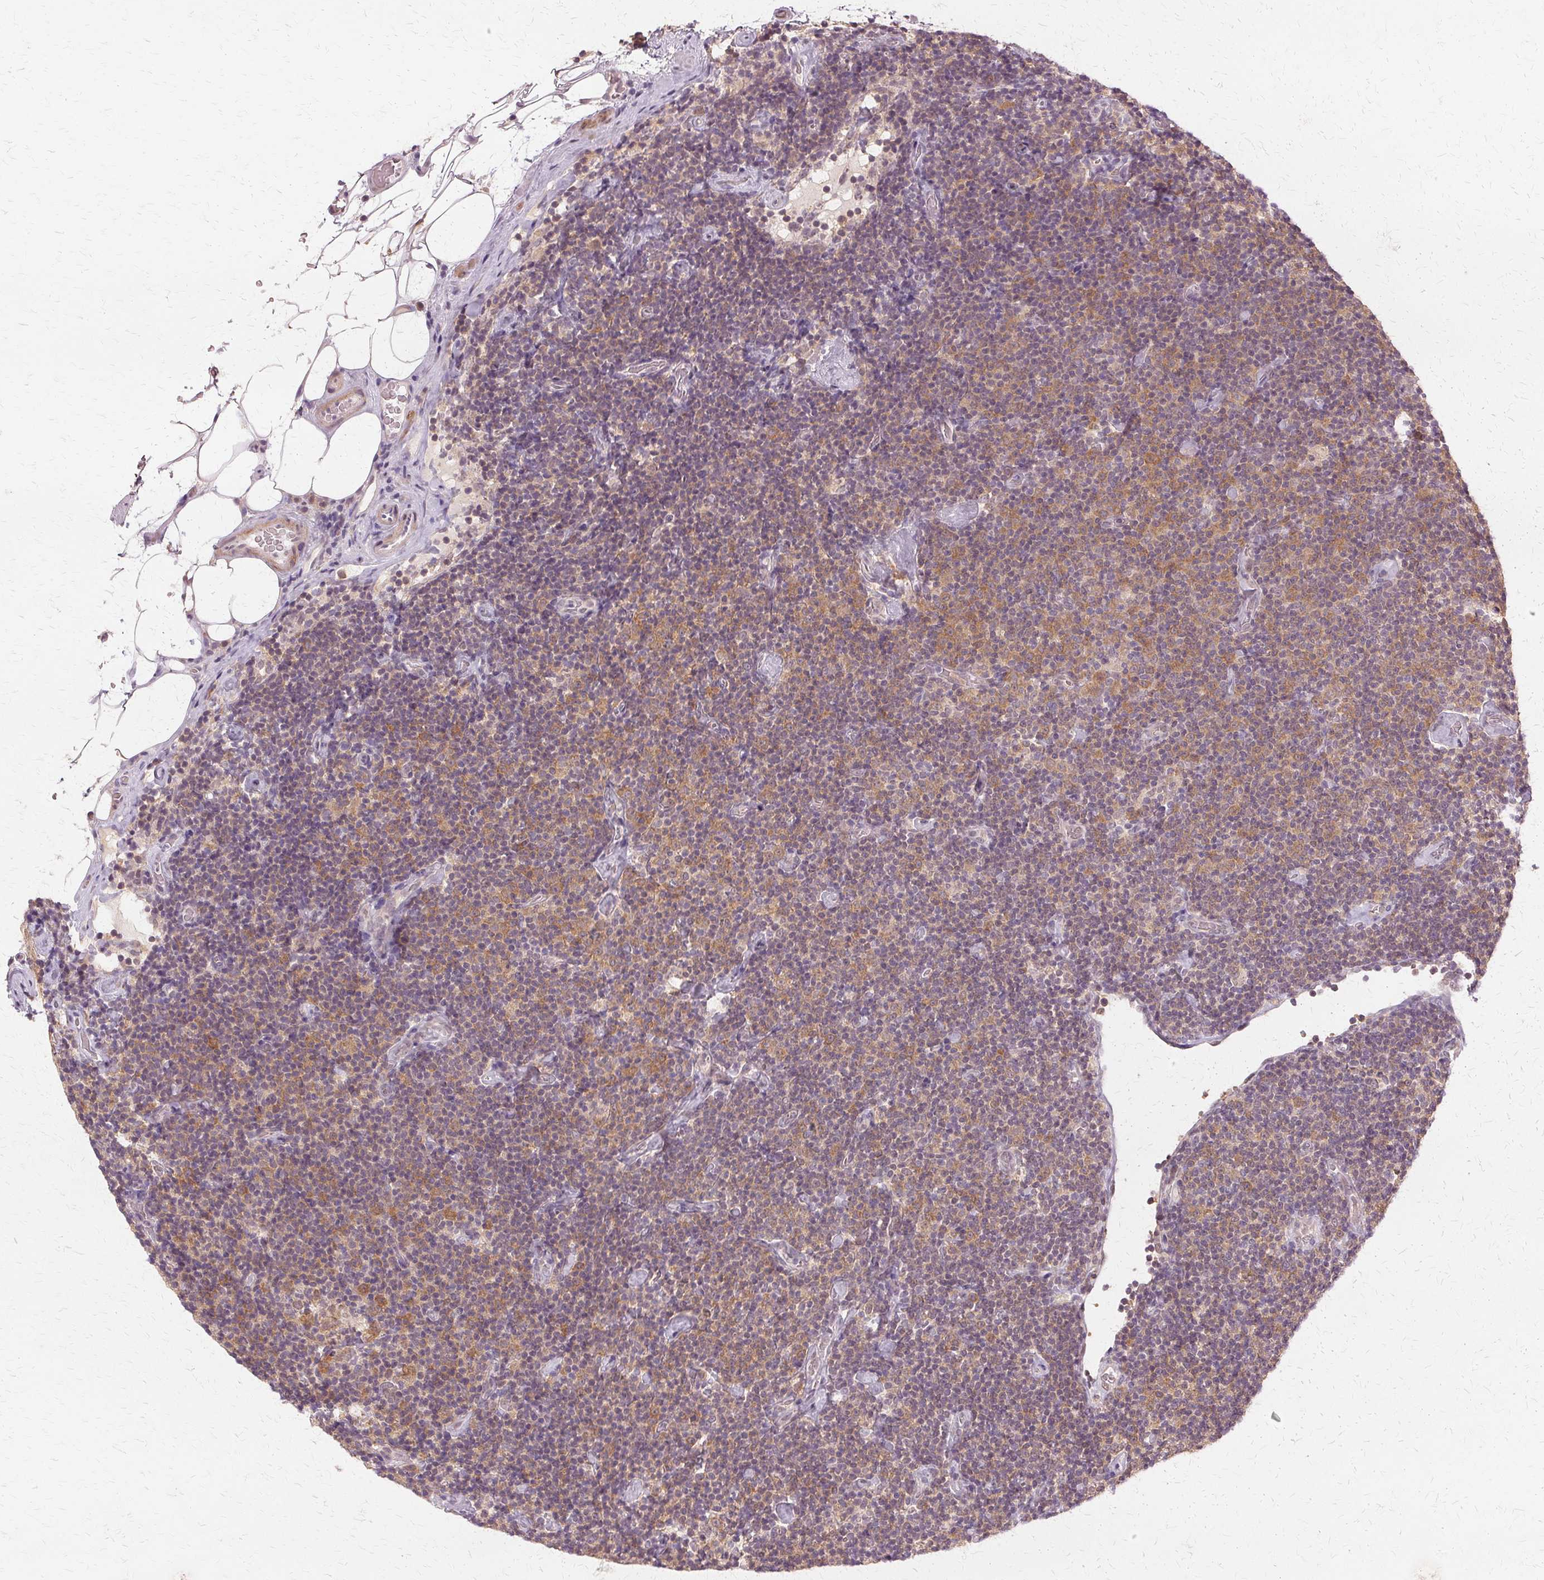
{"staining": {"intensity": "weak", "quantity": "25%-75%", "location": "cytoplasmic/membranous,nuclear"}, "tissue": "lymphoma", "cell_type": "Tumor cells", "image_type": "cancer", "snomed": [{"axis": "morphology", "description": "Malignant lymphoma, non-Hodgkin's type, Low grade"}, {"axis": "topography", "description": "Lymph node"}], "caption": "This histopathology image reveals immunohistochemistry staining of human low-grade malignant lymphoma, non-Hodgkin's type, with low weak cytoplasmic/membranous and nuclear expression in approximately 25%-75% of tumor cells.", "gene": "PRMT5", "patient": {"sex": "male", "age": 81}}